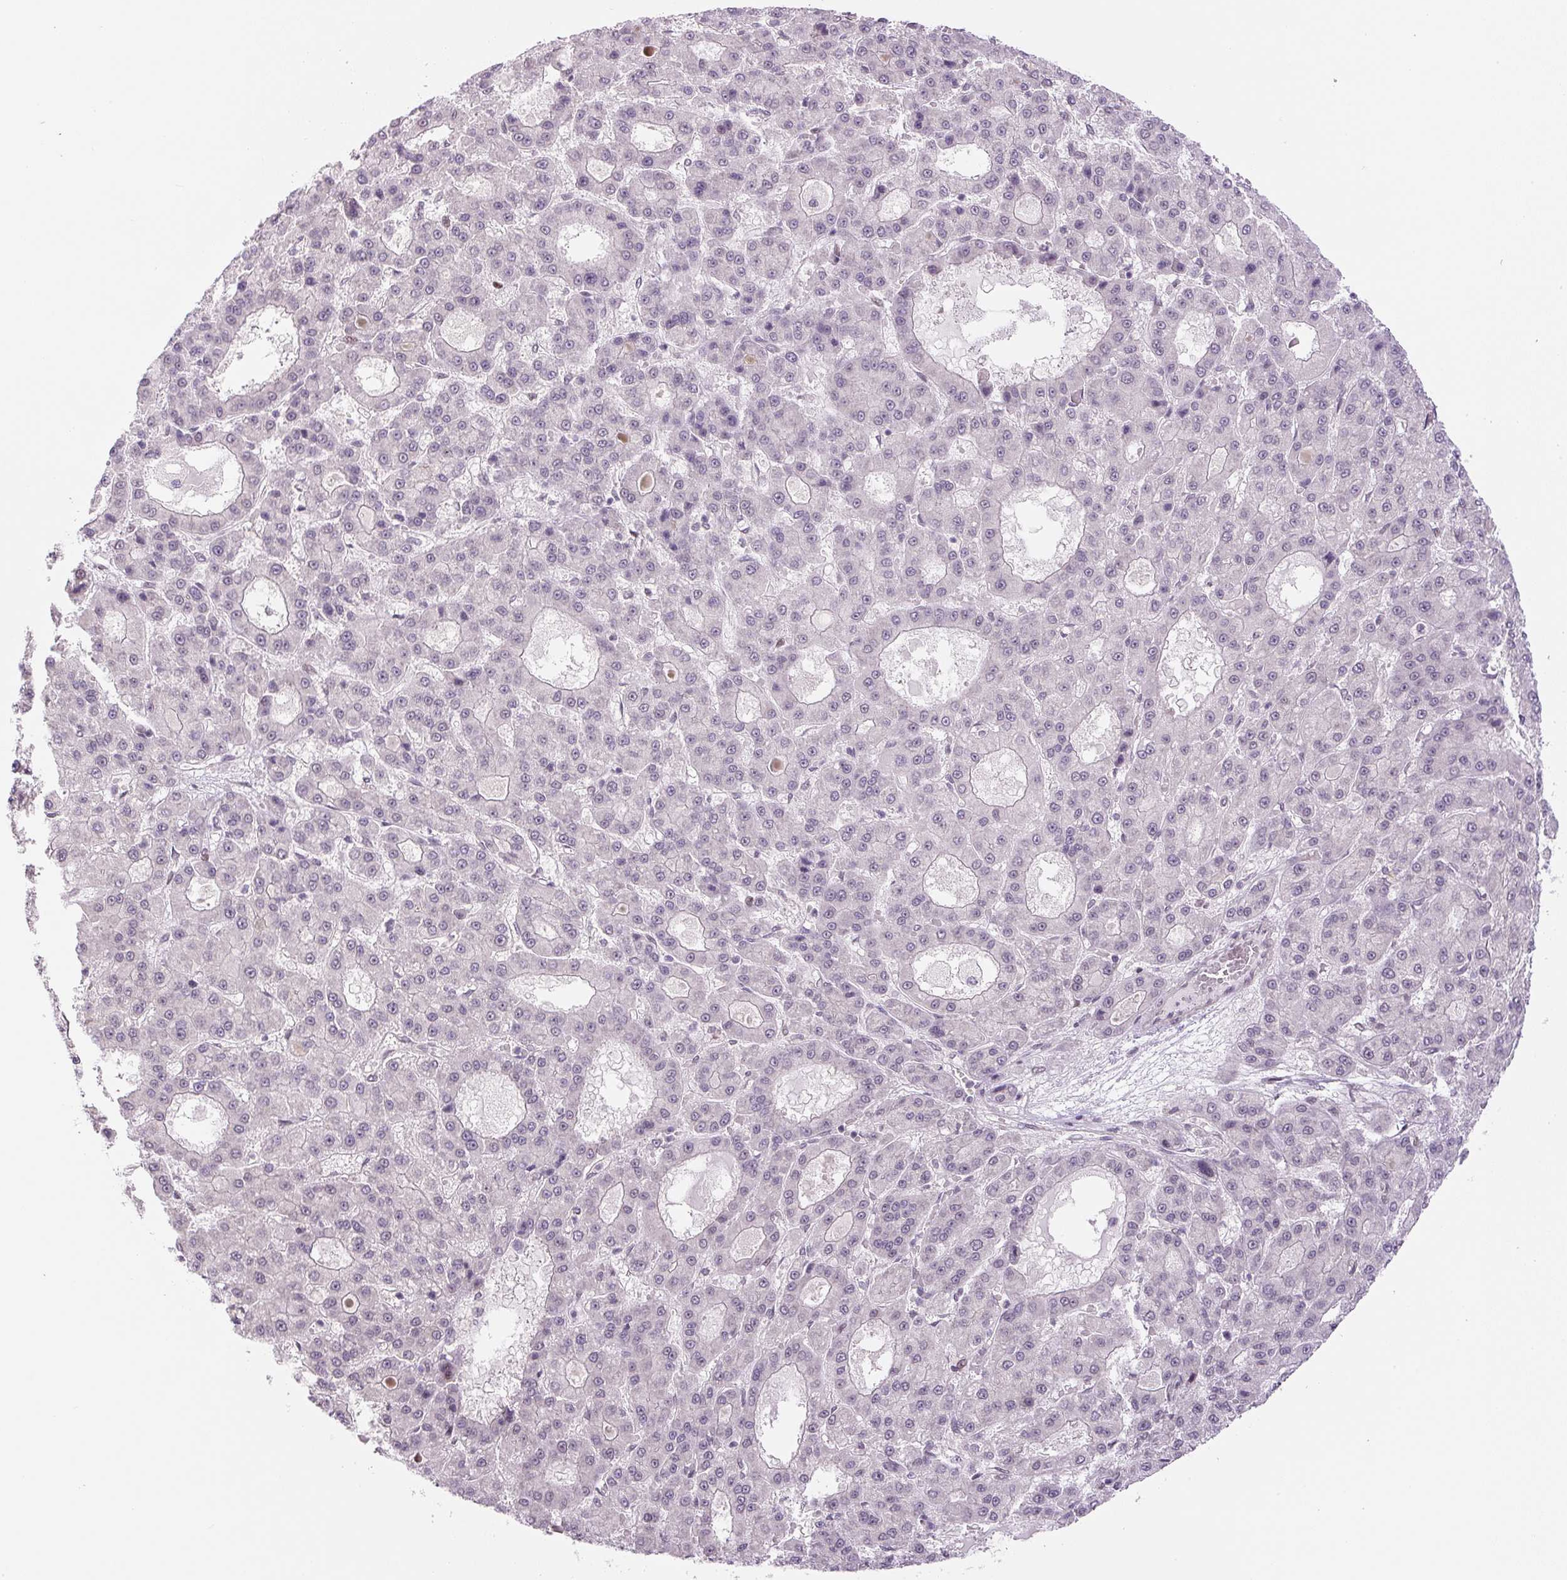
{"staining": {"intensity": "negative", "quantity": "none", "location": "none"}, "tissue": "liver cancer", "cell_type": "Tumor cells", "image_type": "cancer", "snomed": [{"axis": "morphology", "description": "Carcinoma, Hepatocellular, NOS"}, {"axis": "topography", "description": "Liver"}], "caption": "Tumor cells show no significant positivity in liver cancer.", "gene": "TCFL5", "patient": {"sex": "male", "age": 70}}